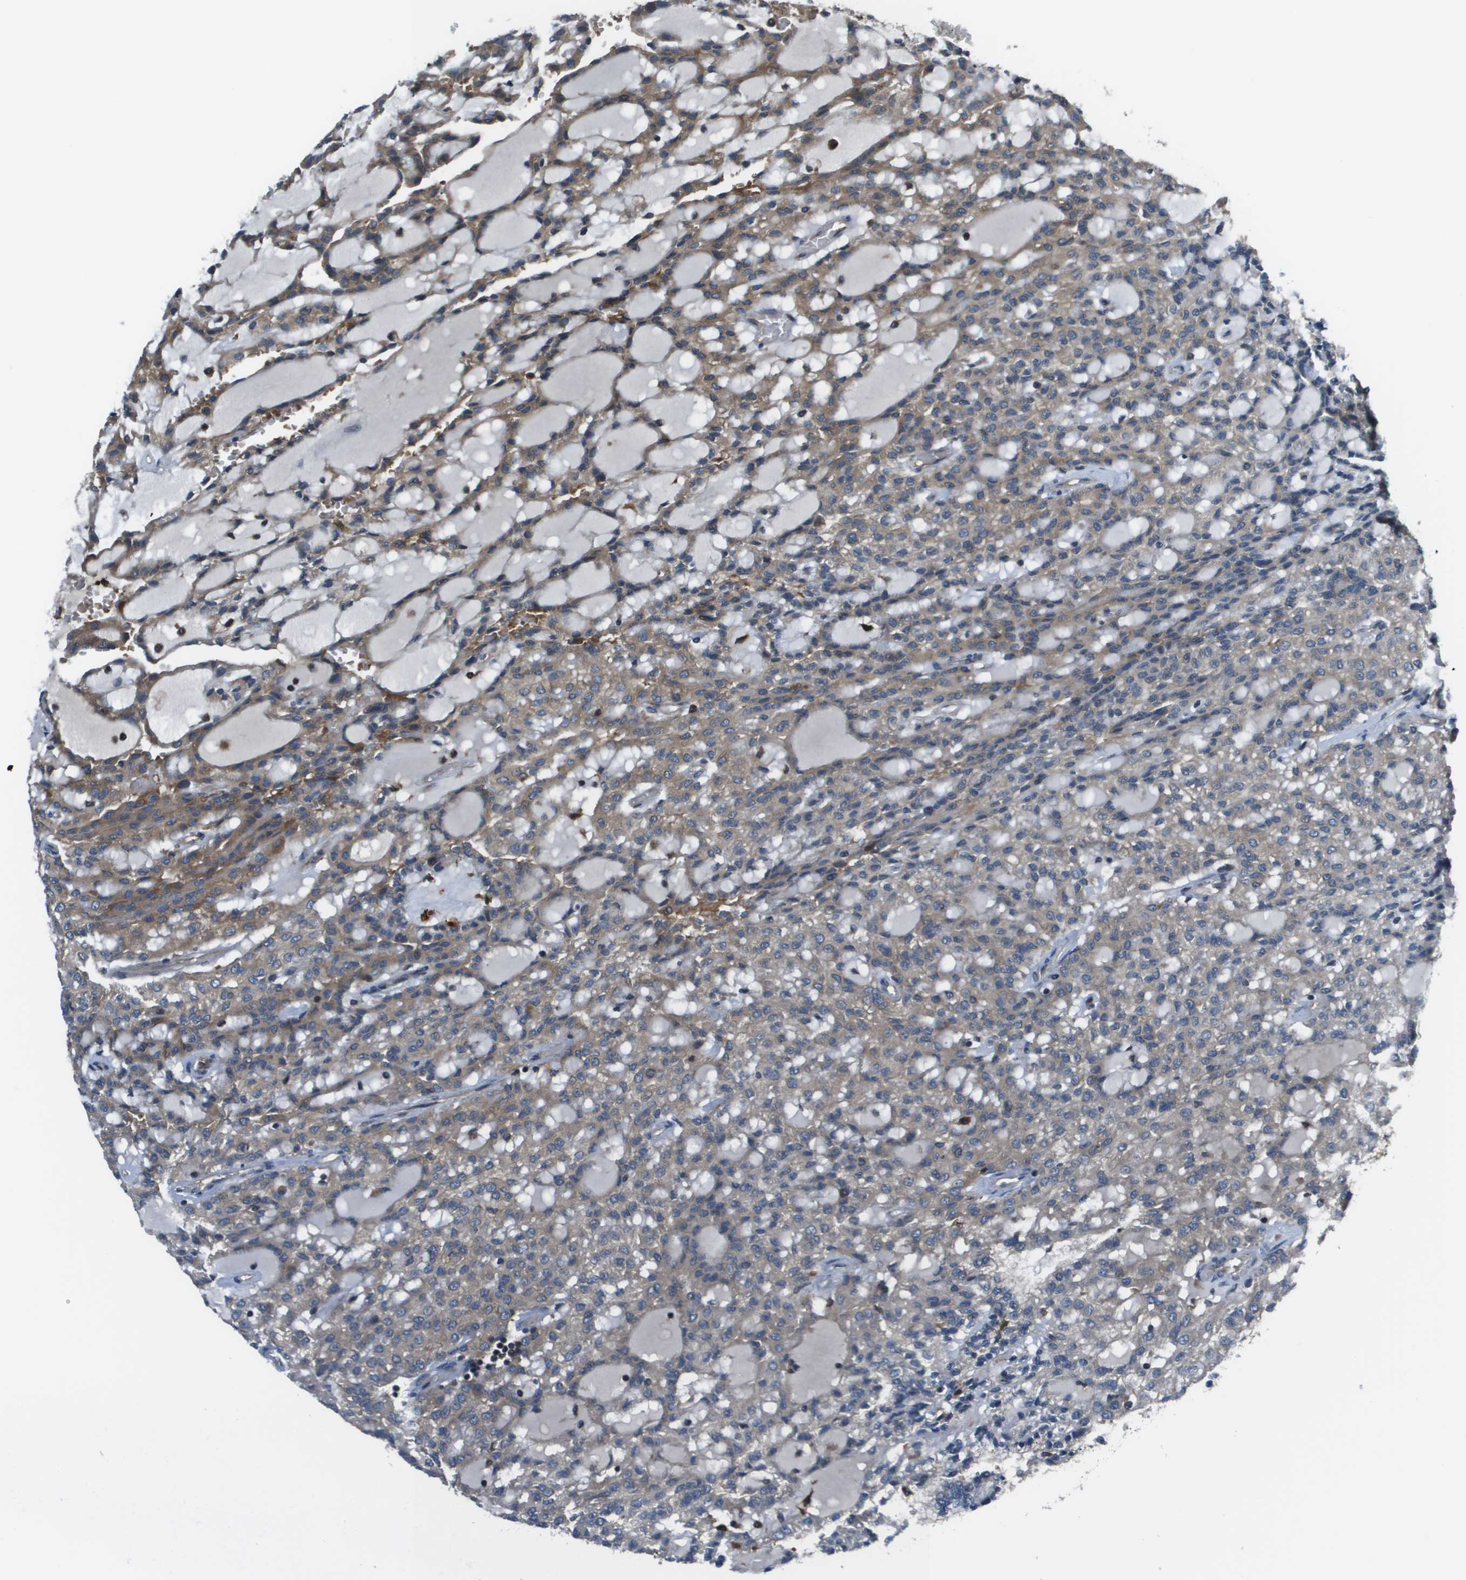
{"staining": {"intensity": "weak", "quantity": "25%-75%", "location": "cytoplasmic/membranous"}, "tissue": "renal cancer", "cell_type": "Tumor cells", "image_type": "cancer", "snomed": [{"axis": "morphology", "description": "Adenocarcinoma, NOS"}, {"axis": "topography", "description": "Kidney"}], "caption": "This is a micrograph of immunohistochemistry (IHC) staining of adenocarcinoma (renal), which shows weak expression in the cytoplasmic/membranous of tumor cells.", "gene": "EIF3B", "patient": {"sex": "male", "age": 63}}